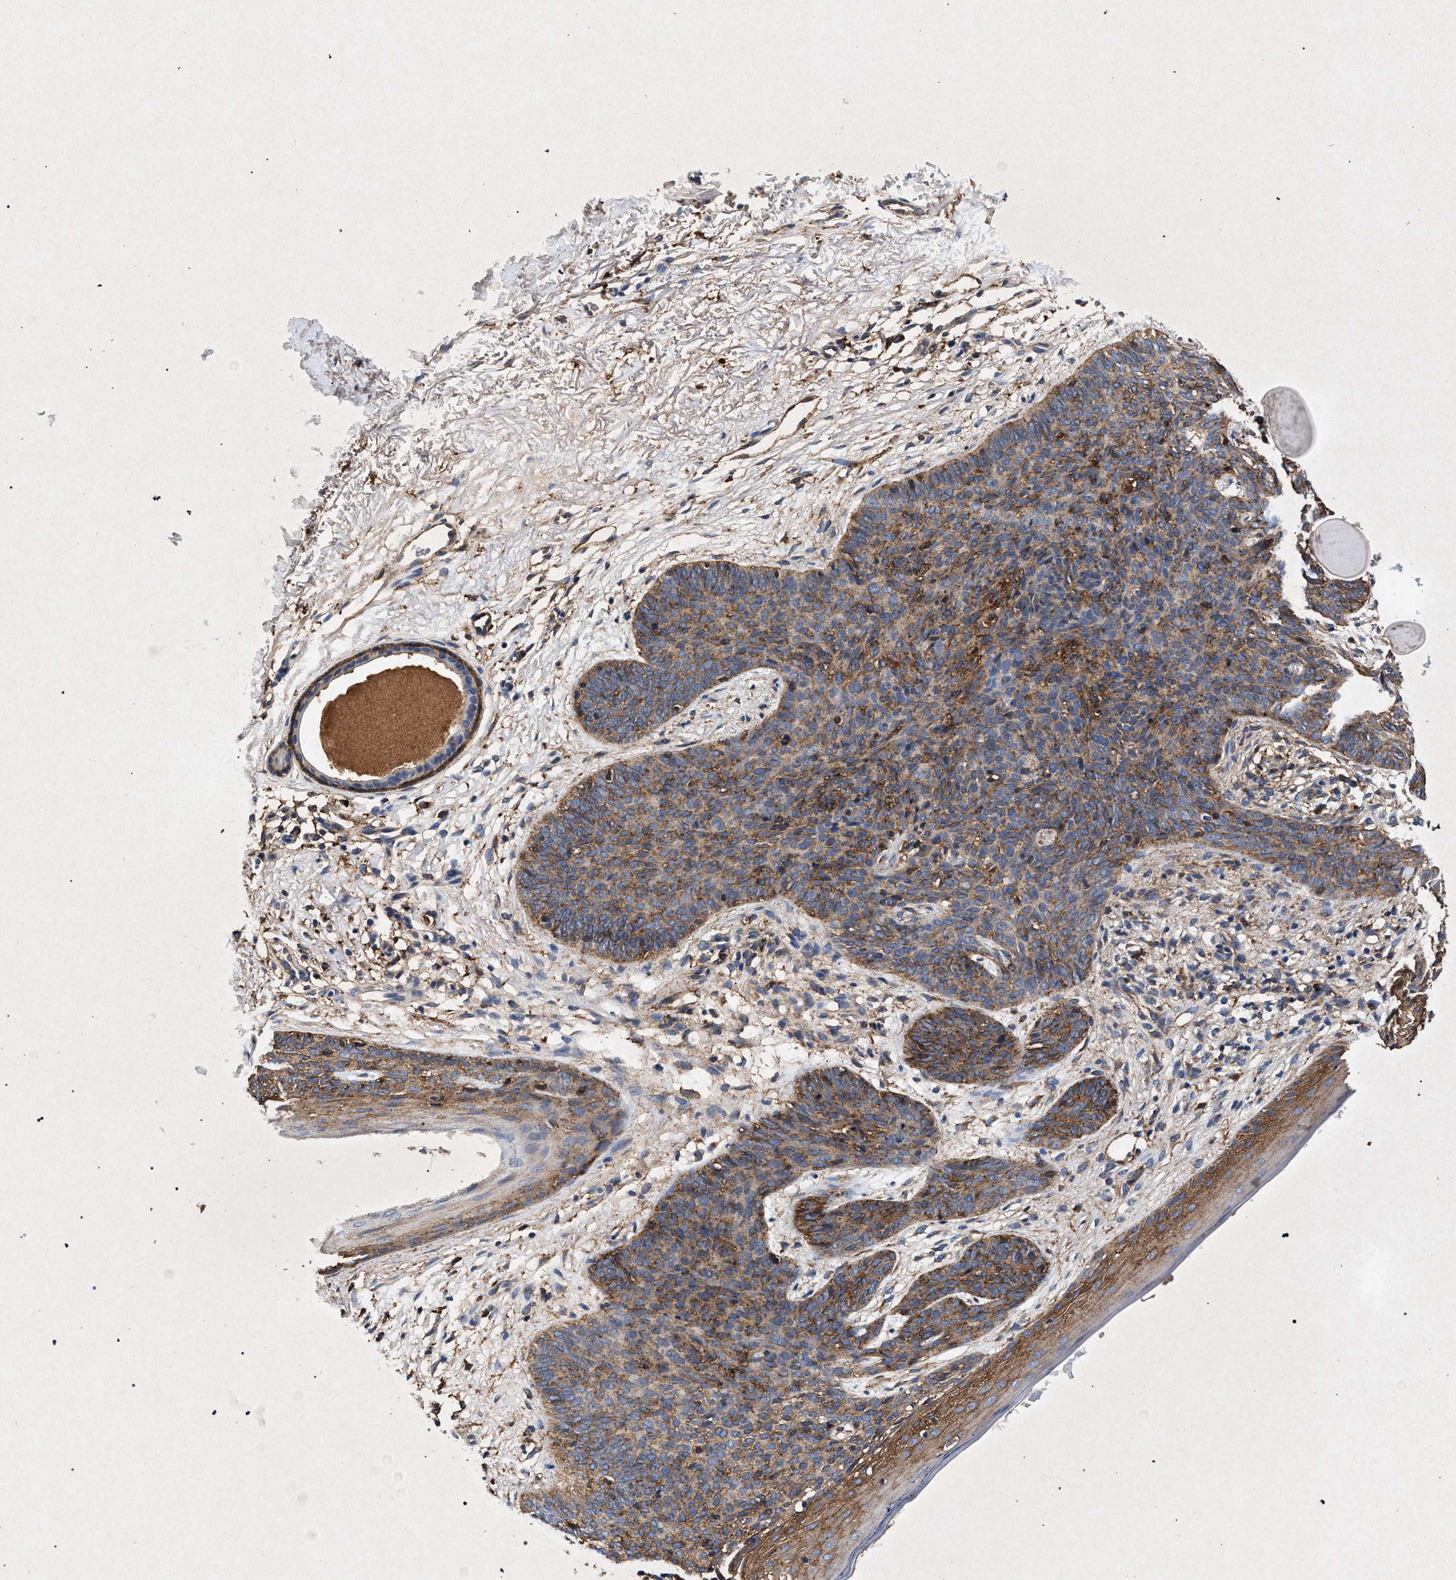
{"staining": {"intensity": "moderate", "quantity": ">75%", "location": "cytoplasmic/membranous"}, "tissue": "skin cancer", "cell_type": "Tumor cells", "image_type": "cancer", "snomed": [{"axis": "morphology", "description": "Basal cell carcinoma"}, {"axis": "topography", "description": "Skin"}], "caption": "Tumor cells exhibit moderate cytoplasmic/membranous positivity in approximately >75% of cells in basal cell carcinoma (skin). (brown staining indicates protein expression, while blue staining denotes nuclei).", "gene": "MARCKS", "patient": {"sex": "female", "age": 70}}